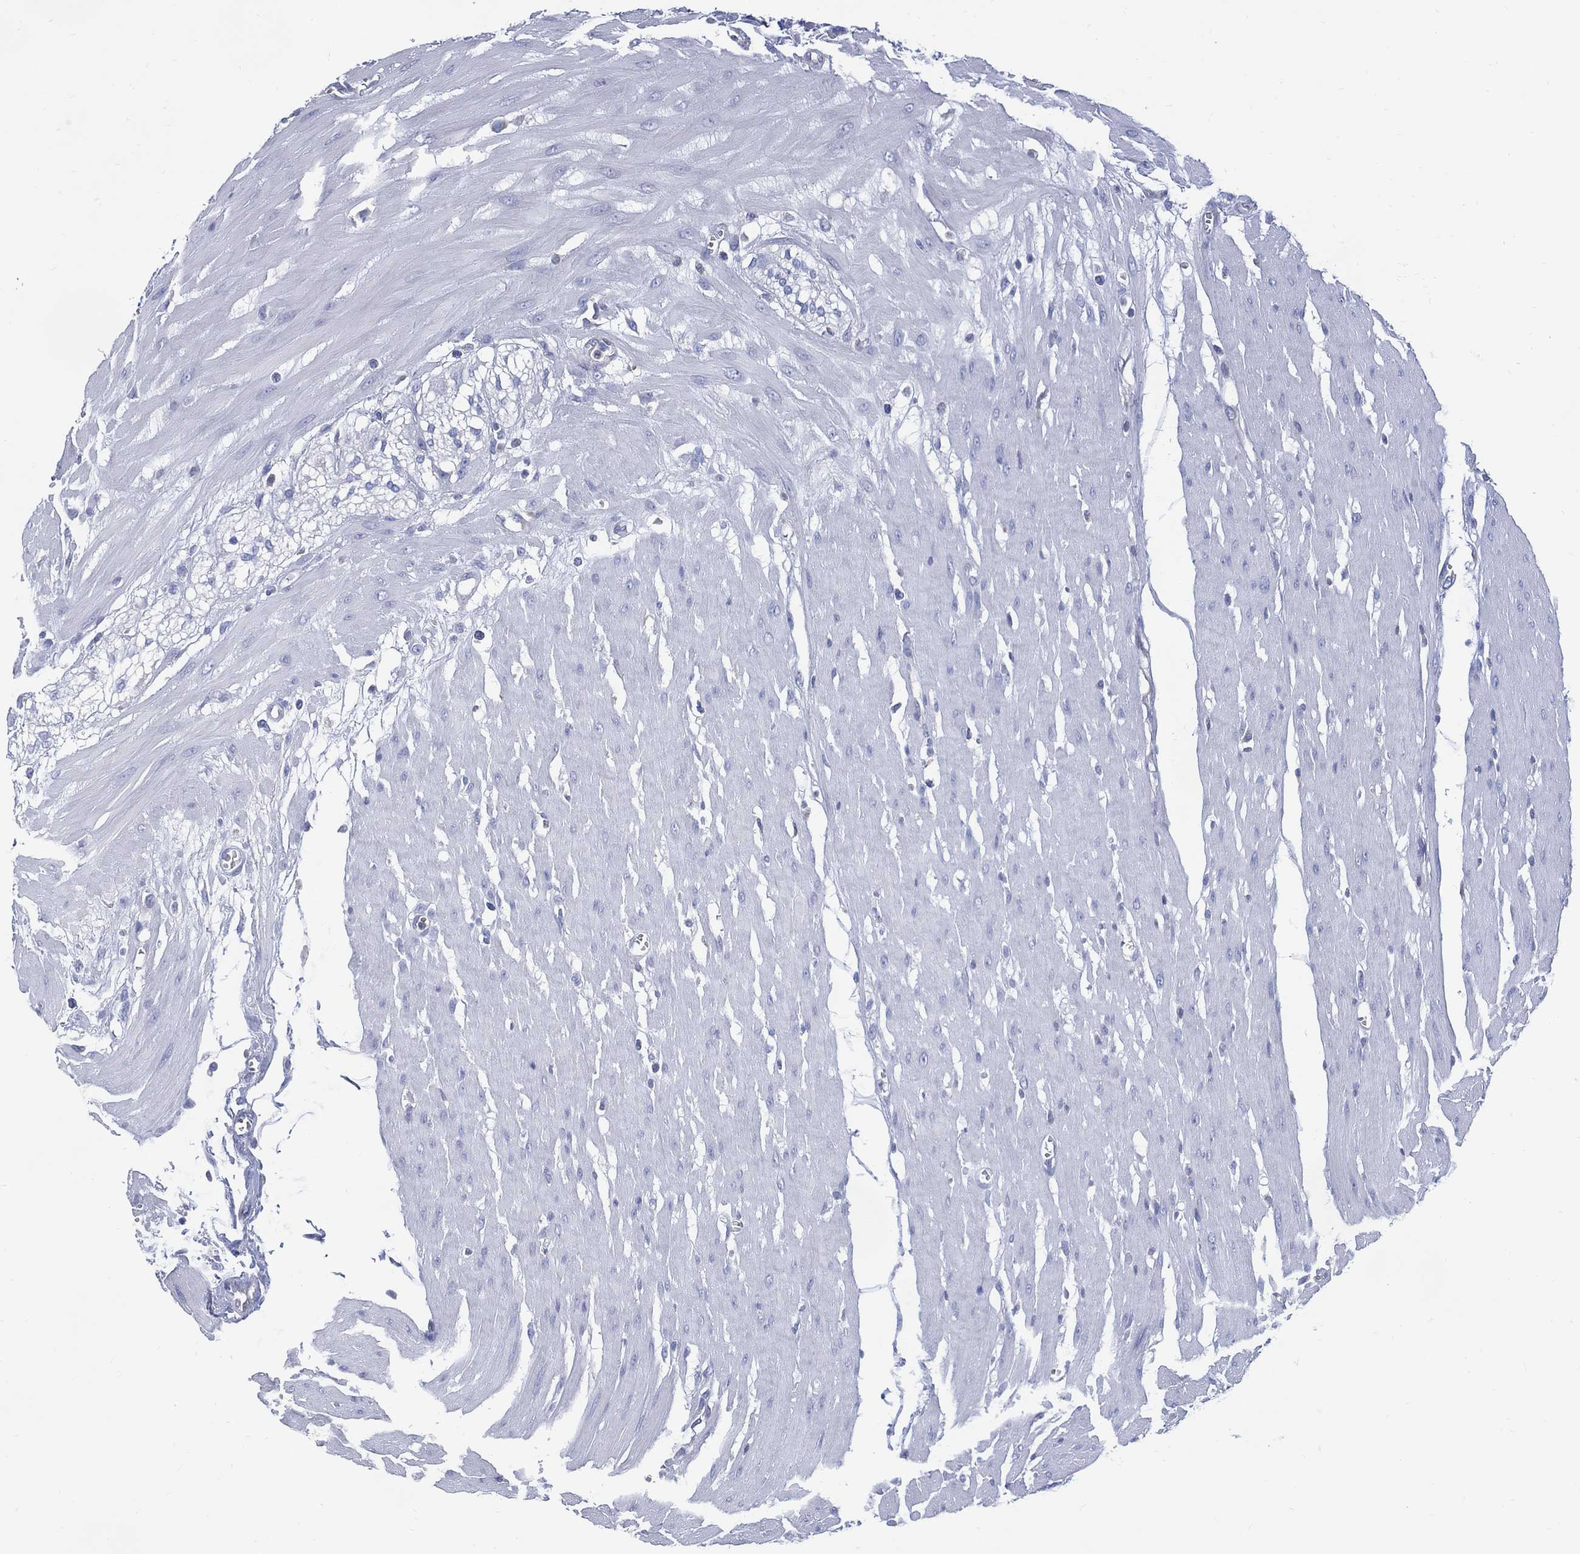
{"staining": {"intensity": "negative", "quantity": "none", "location": "none"}, "tissue": "colon", "cell_type": "Endothelial cells", "image_type": "normal", "snomed": [{"axis": "morphology", "description": "Normal tissue, NOS"}, {"axis": "morphology", "description": "Adenocarcinoma, NOS"}, {"axis": "topography", "description": "Colon"}], "caption": "Immunohistochemistry micrograph of benign human colon stained for a protein (brown), which reveals no expression in endothelial cells.", "gene": "DDI1", "patient": {"sex": "male", "age": 65}}